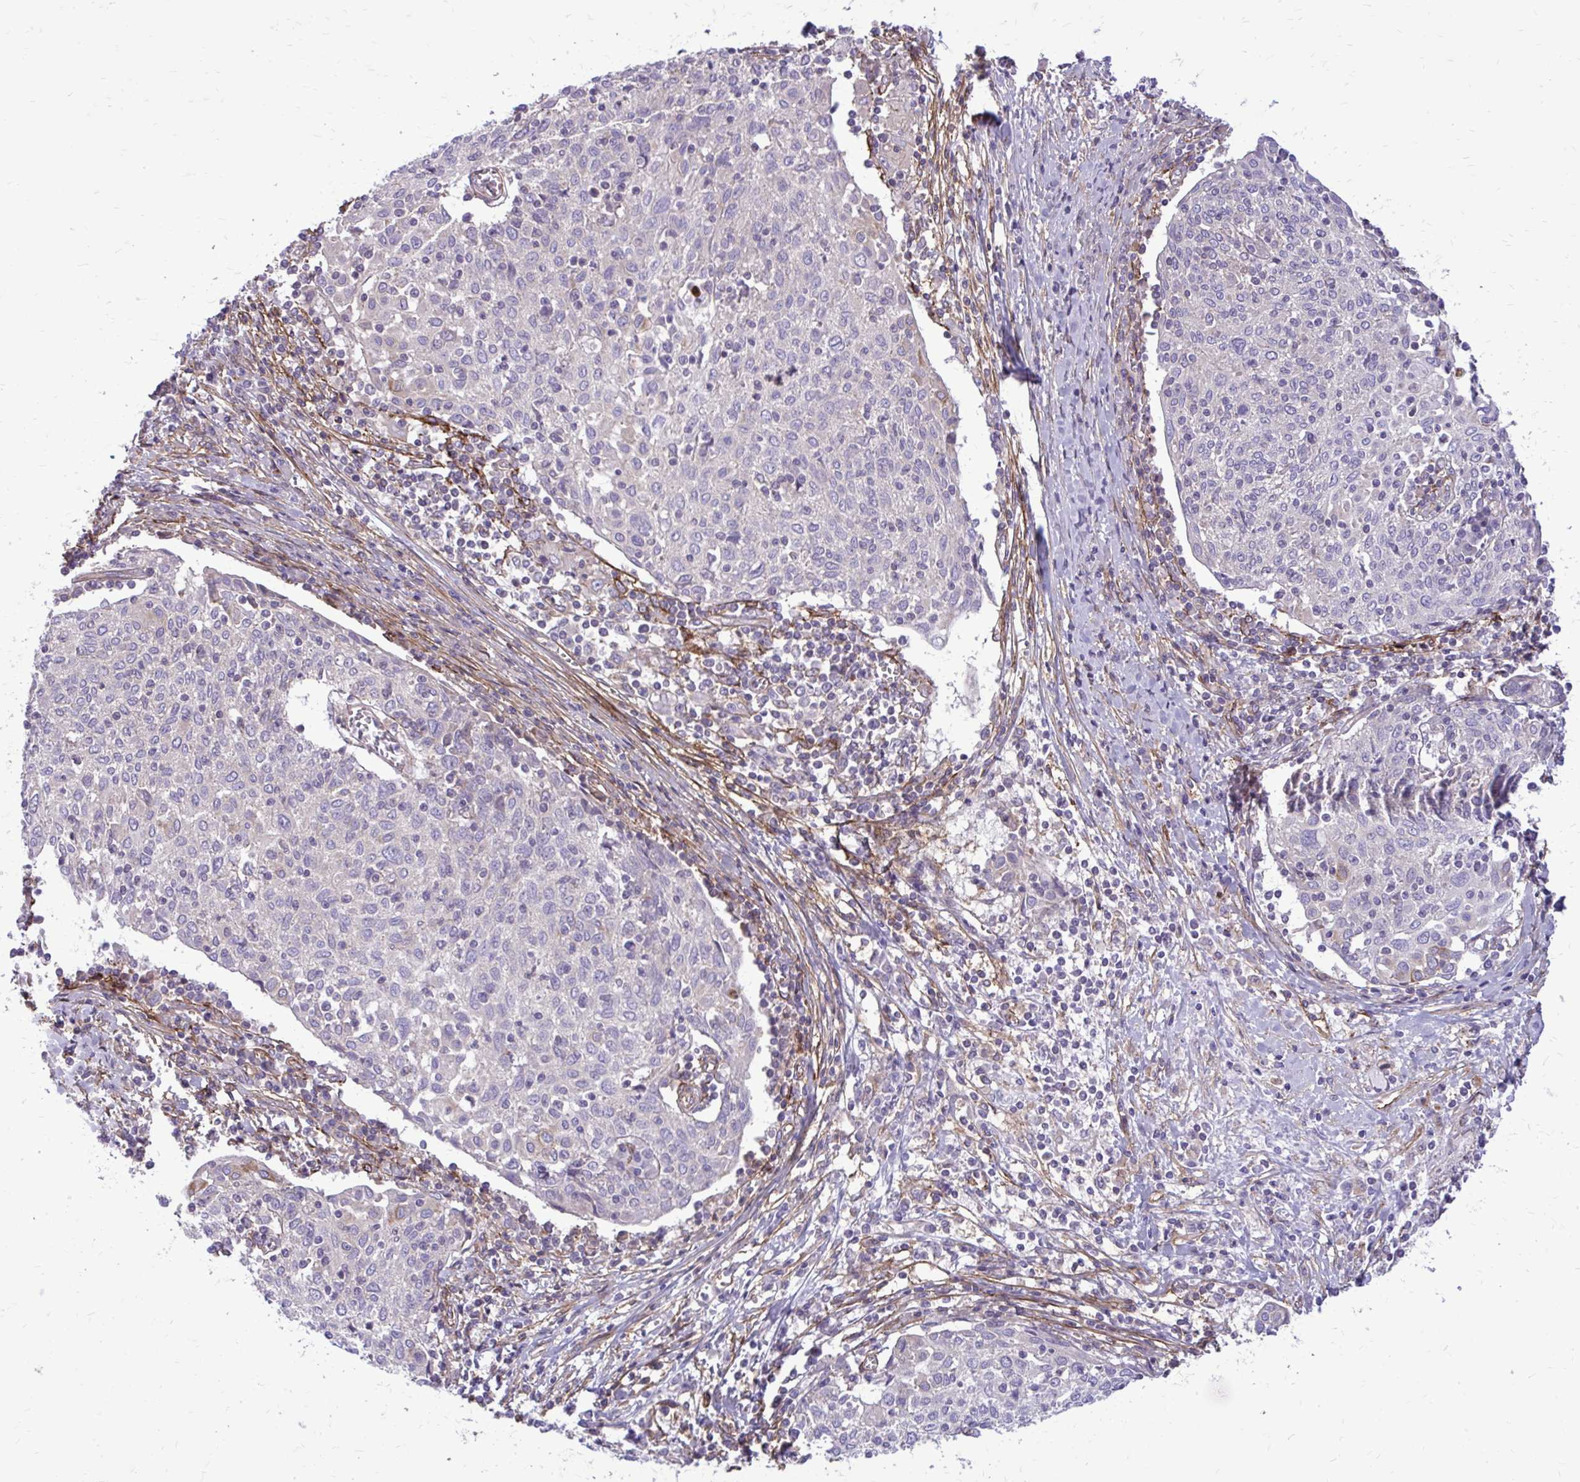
{"staining": {"intensity": "negative", "quantity": "none", "location": "none"}, "tissue": "cervical cancer", "cell_type": "Tumor cells", "image_type": "cancer", "snomed": [{"axis": "morphology", "description": "Squamous cell carcinoma, NOS"}, {"axis": "topography", "description": "Cervix"}], "caption": "Protein analysis of cervical squamous cell carcinoma displays no significant positivity in tumor cells.", "gene": "FAP", "patient": {"sex": "female", "age": 52}}